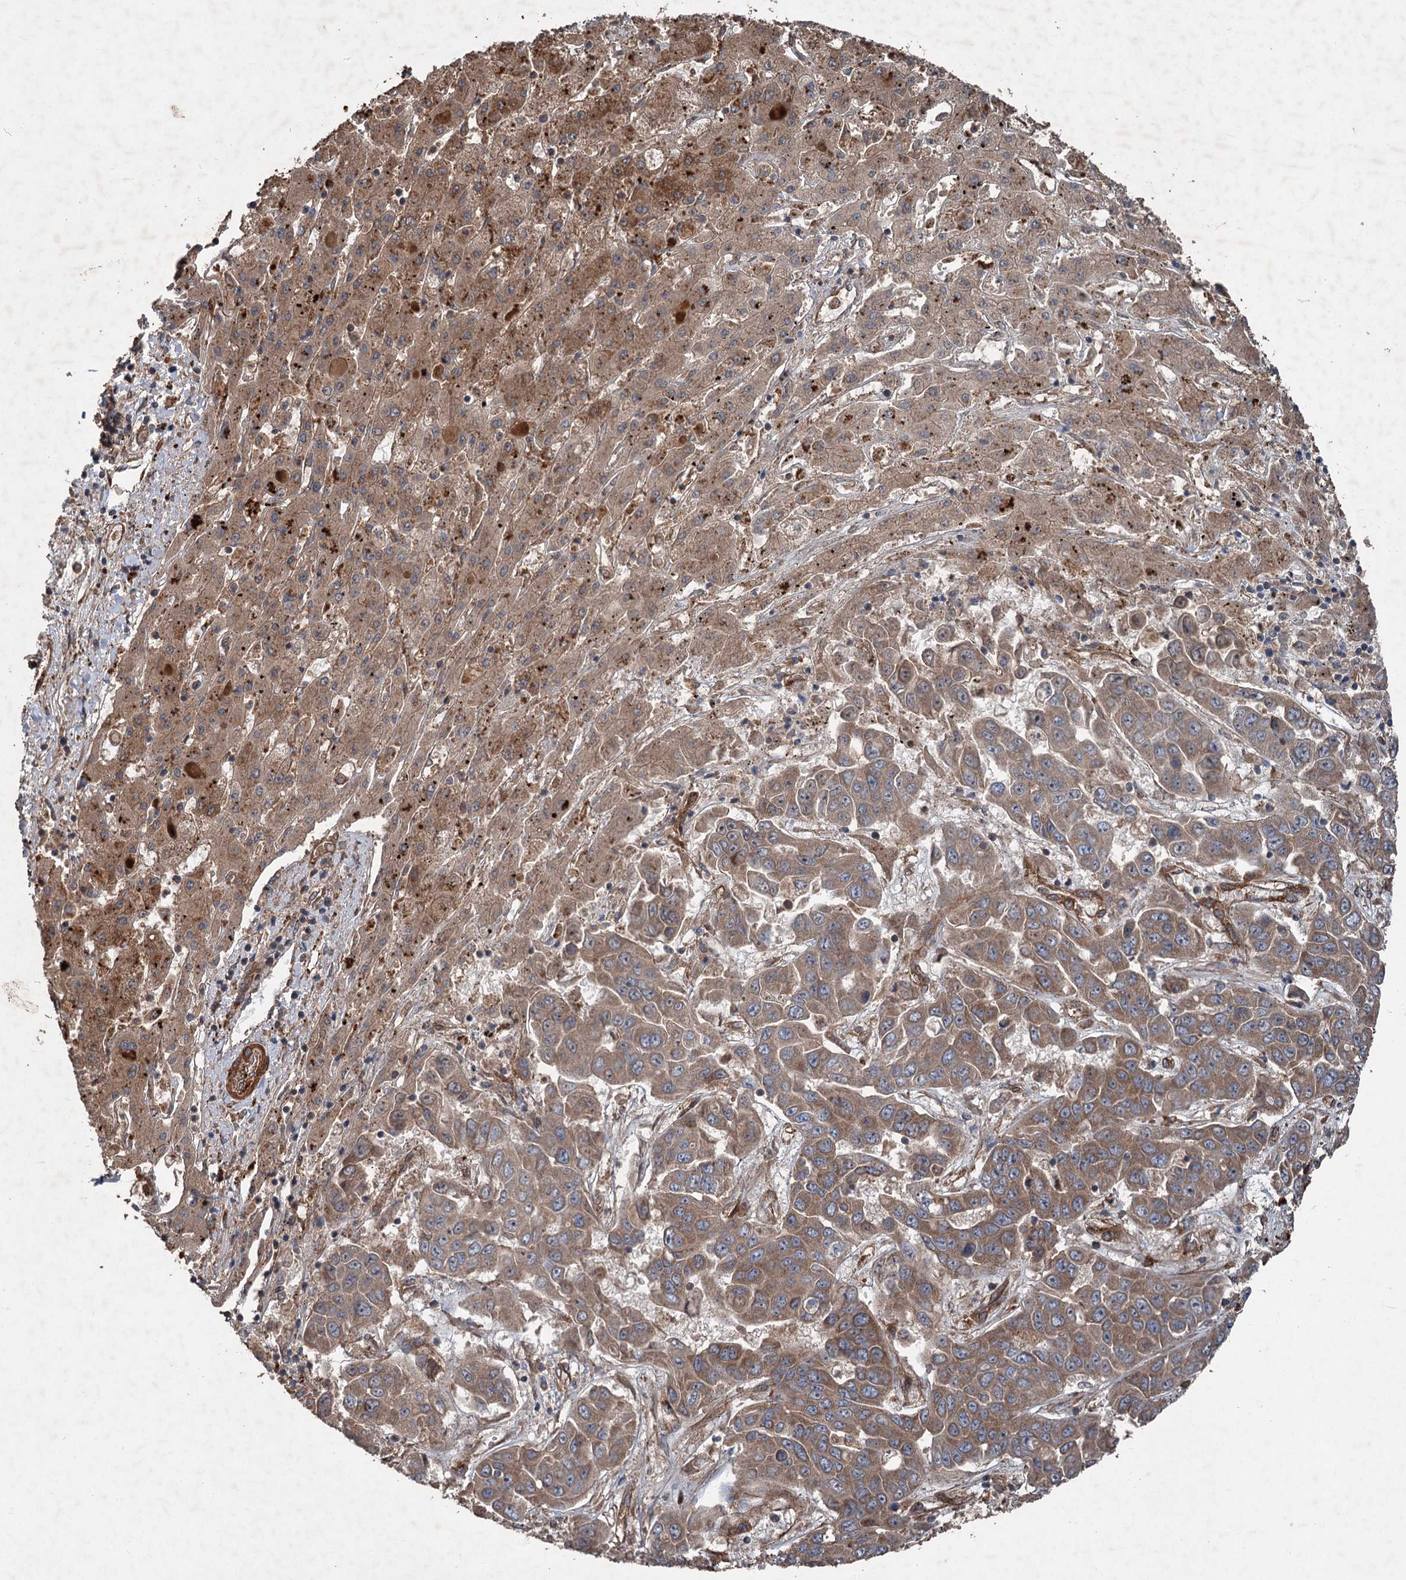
{"staining": {"intensity": "moderate", "quantity": ">75%", "location": "cytoplasmic/membranous"}, "tissue": "liver cancer", "cell_type": "Tumor cells", "image_type": "cancer", "snomed": [{"axis": "morphology", "description": "Cholangiocarcinoma"}, {"axis": "topography", "description": "Liver"}], "caption": "IHC of human liver cancer demonstrates medium levels of moderate cytoplasmic/membranous staining in about >75% of tumor cells.", "gene": "RNF214", "patient": {"sex": "female", "age": 52}}